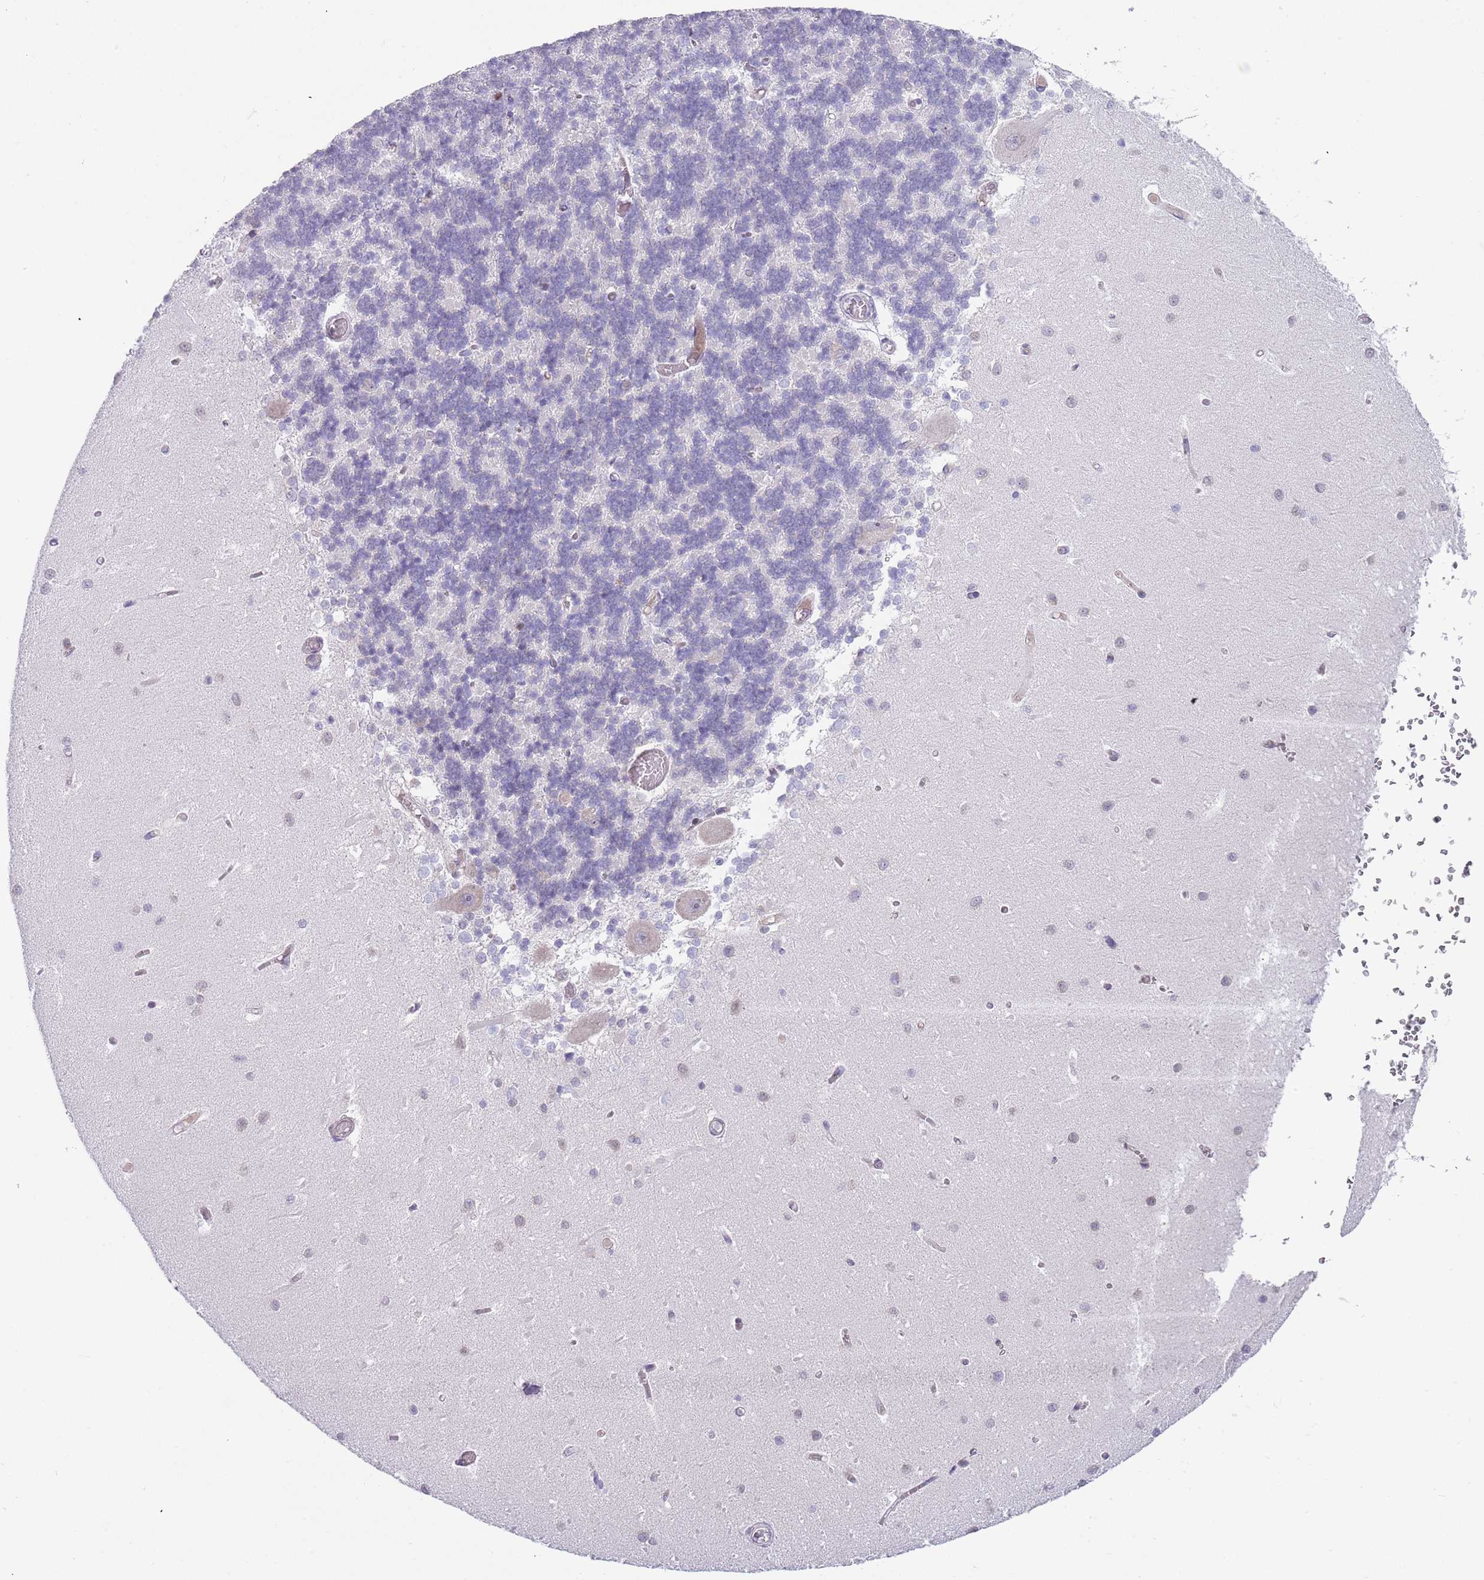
{"staining": {"intensity": "negative", "quantity": "none", "location": "none"}, "tissue": "cerebellum", "cell_type": "Cells in granular layer", "image_type": "normal", "snomed": [{"axis": "morphology", "description": "Normal tissue, NOS"}, {"axis": "topography", "description": "Cerebellum"}], "caption": "Immunohistochemistry photomicrograph of normal human cerebellum stained for a protein (brown), which demonstrates no positivity in cells in granular layer. Nuclei are stained in blue.", "gene": "TNRC6C", "patient": {"sex": "male", "age": 37}}